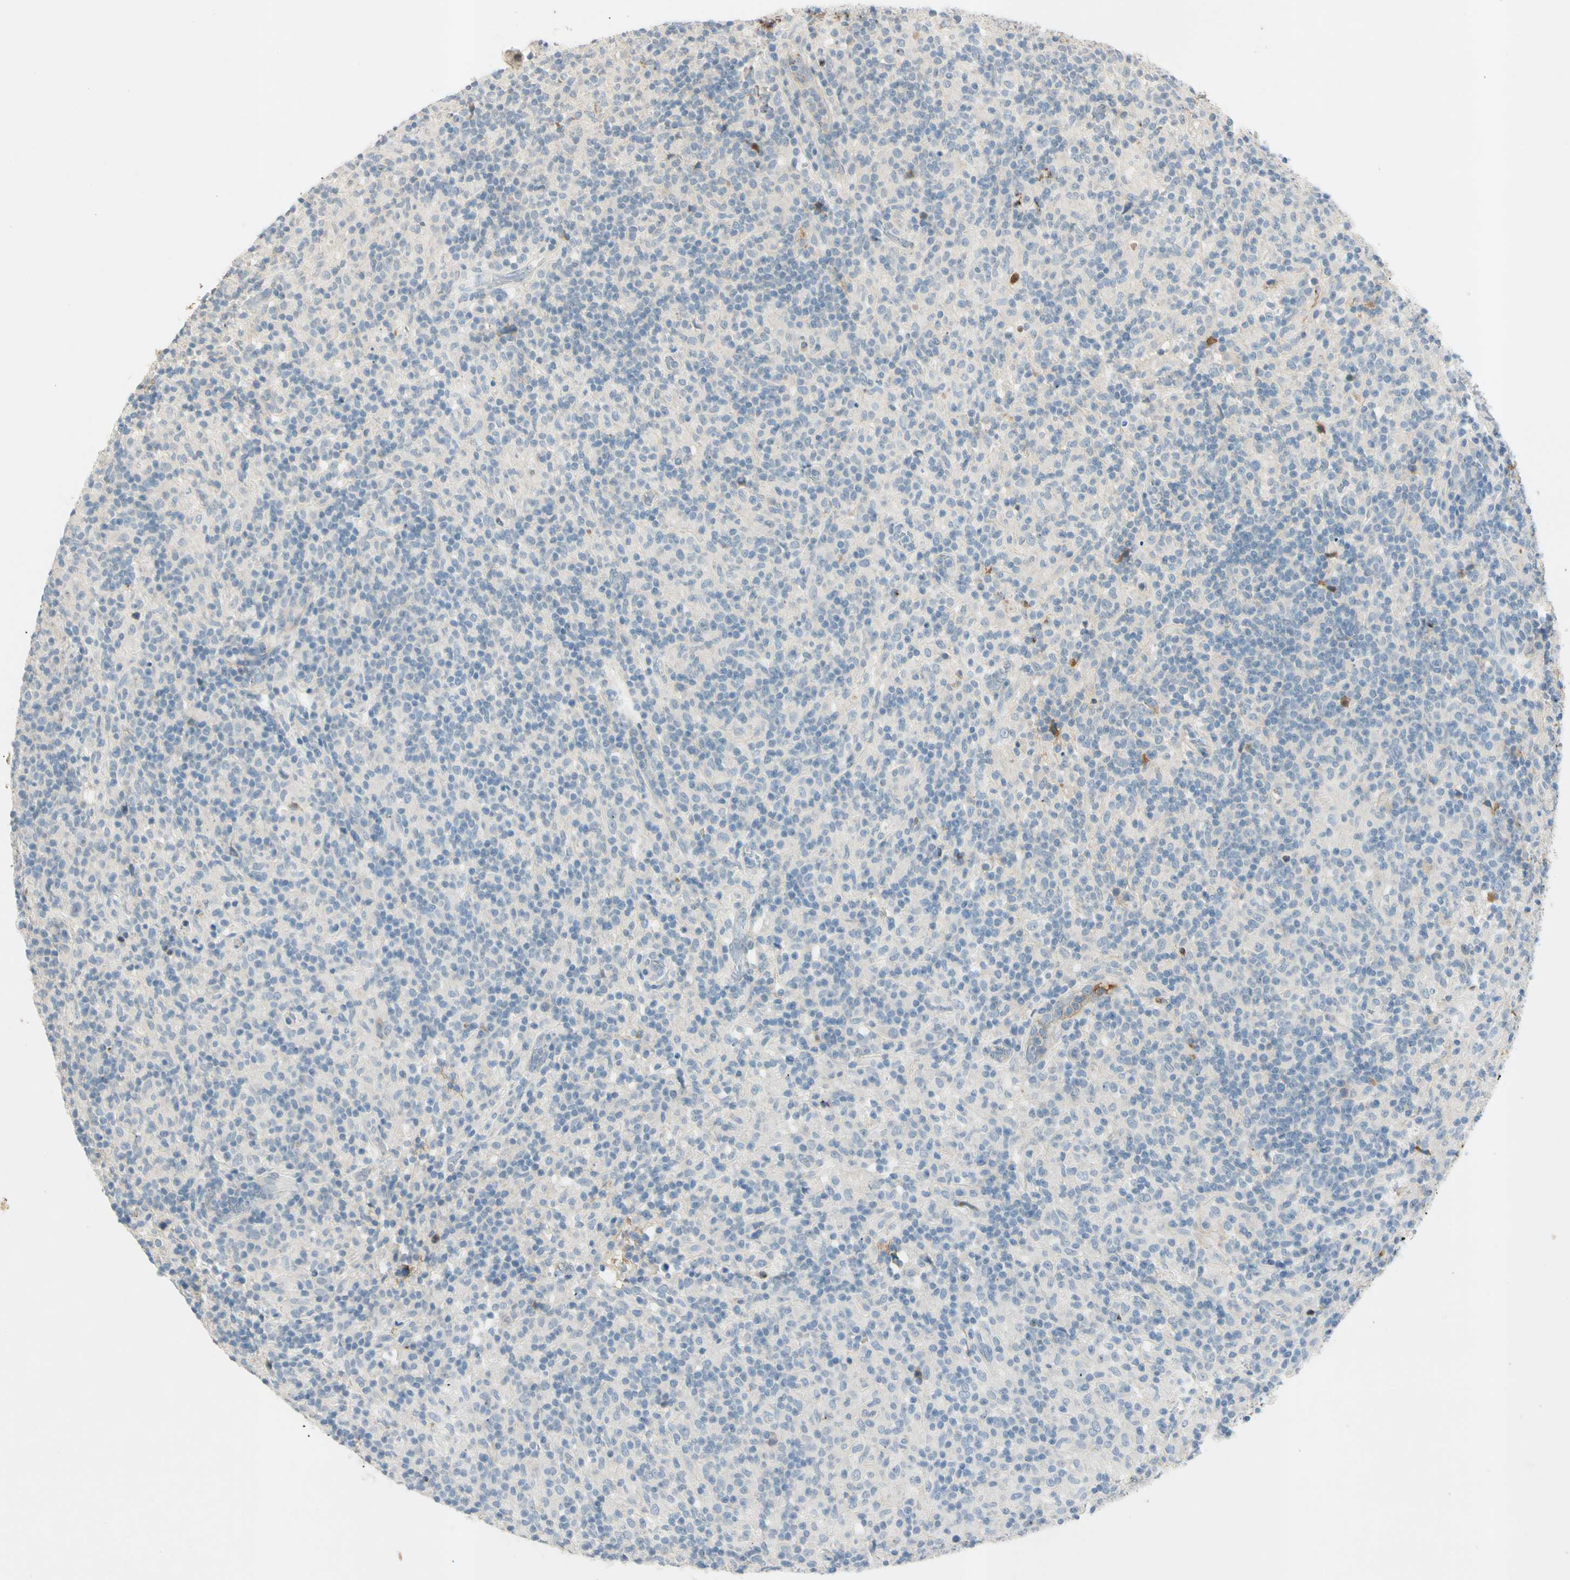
{"staining": {"intensity": "negative", "quantity": "none", "location": "none"}, "tissue": "lymphoma", "cell_type": "Tumor cells", "image_type": "cancer", "snomed": [{"axis": "morphology", "description": "Hodgkin's disease, NOS"}, {"axis": "topography", "description": "Lymph node"}], "caption": "Immunohistochemical staining of Hodgkin's disease displays no significant staining in tumor cells.", "gene": "SERPIND1", "patient": {"sex": "male", "age": 70}}